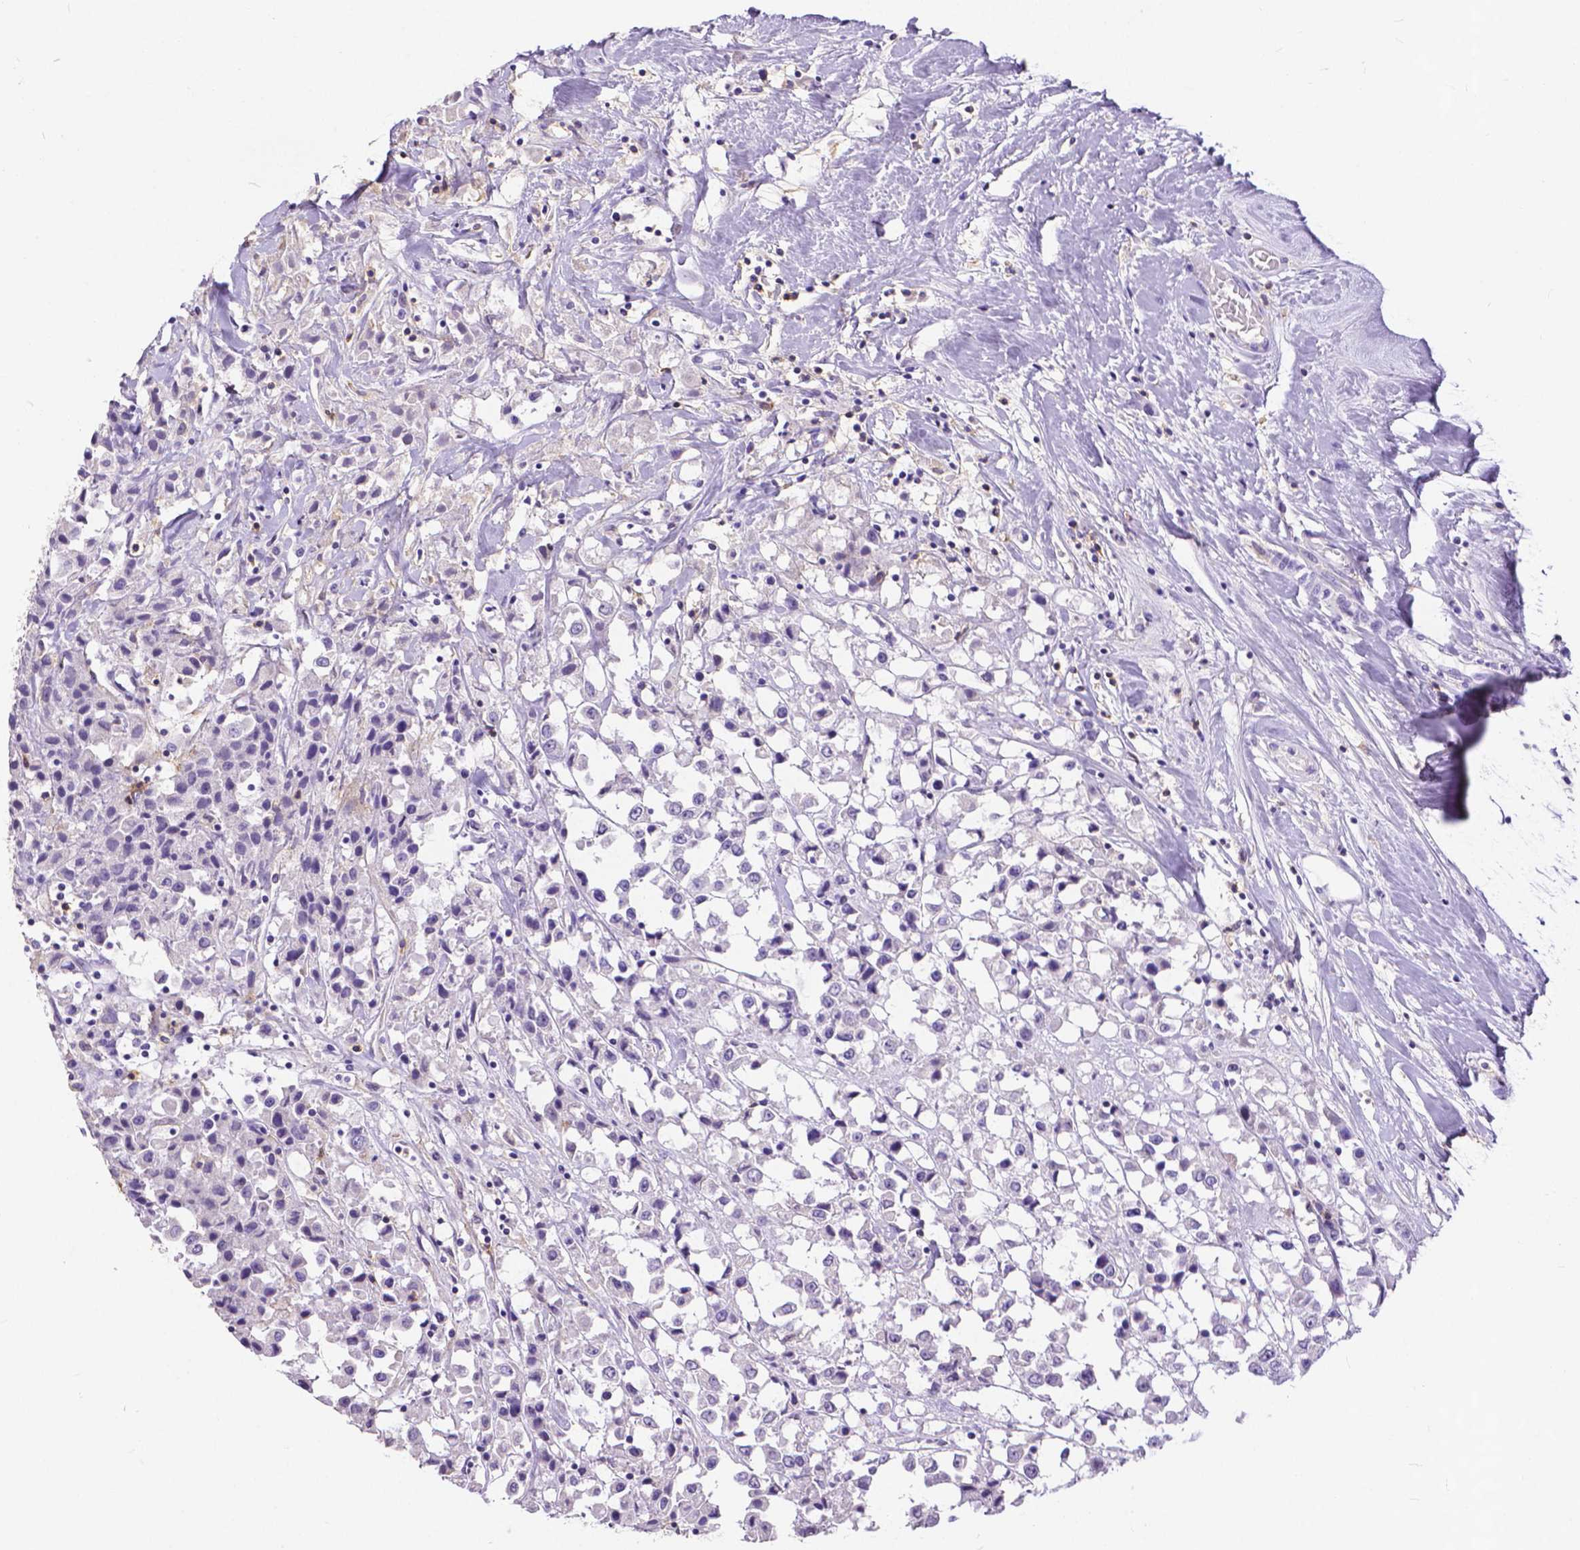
{"staining": {"intensity": "negative", "quantity": "none", "location": "none"}, "tissue": "breast cancer", "cell_type": "Tumor cells", "image_type": "cancer", "snomed": [{"axis": "morphology", "description": "Duct carcinoma"}, {"axis": "topography", "description": "Breast"}], "caption": "Immunohistochemistry of breast cancer reveals no positivity in tumor cells. (Immunohistochemistry (ihc), brightfield microscopy, high magnification).", "gene": "CD4", "patient": {"sex": "female", "age": 61}}